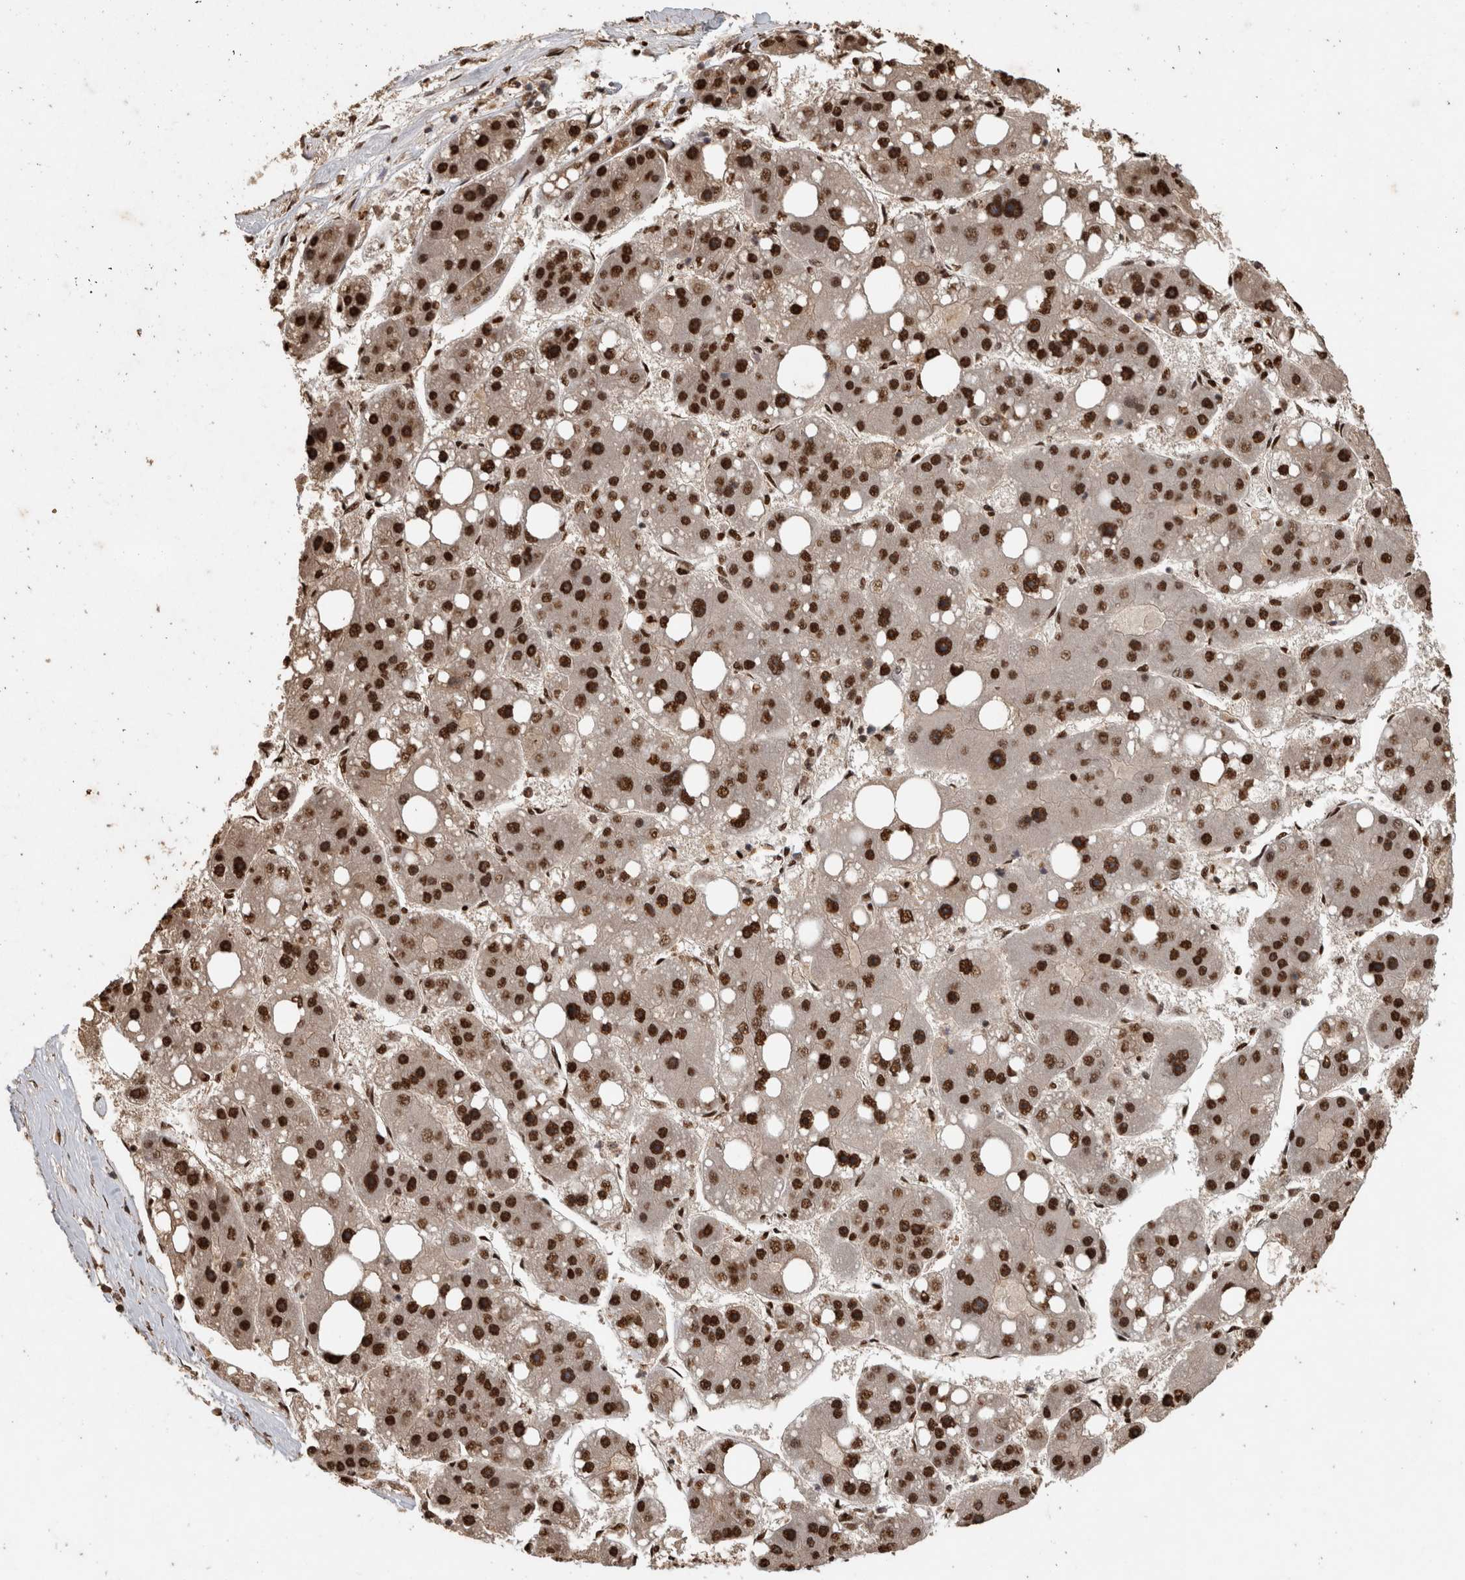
{"staining": {"intensity": "strong", "quantity": ">75%", "location": "nuclear"}, "tissue": "liver cancer", "cell_type": "Tumor cells", "image_type": "cancer", "snomed": [{"axis": "morphology", "description": "Carcinoma, Hepatocellular, NOS"}, {"axis": "topography", "description": "Liver"}], "caption": "Brown immunohistochemical staining in human liver cancer demonstrates strong nuclear staining in about >75% of tumor cells. (IHC, brightfield microscopy, high magnification).", "gene": "RAD50", "patient": {"sex": "female", "age": 61}}